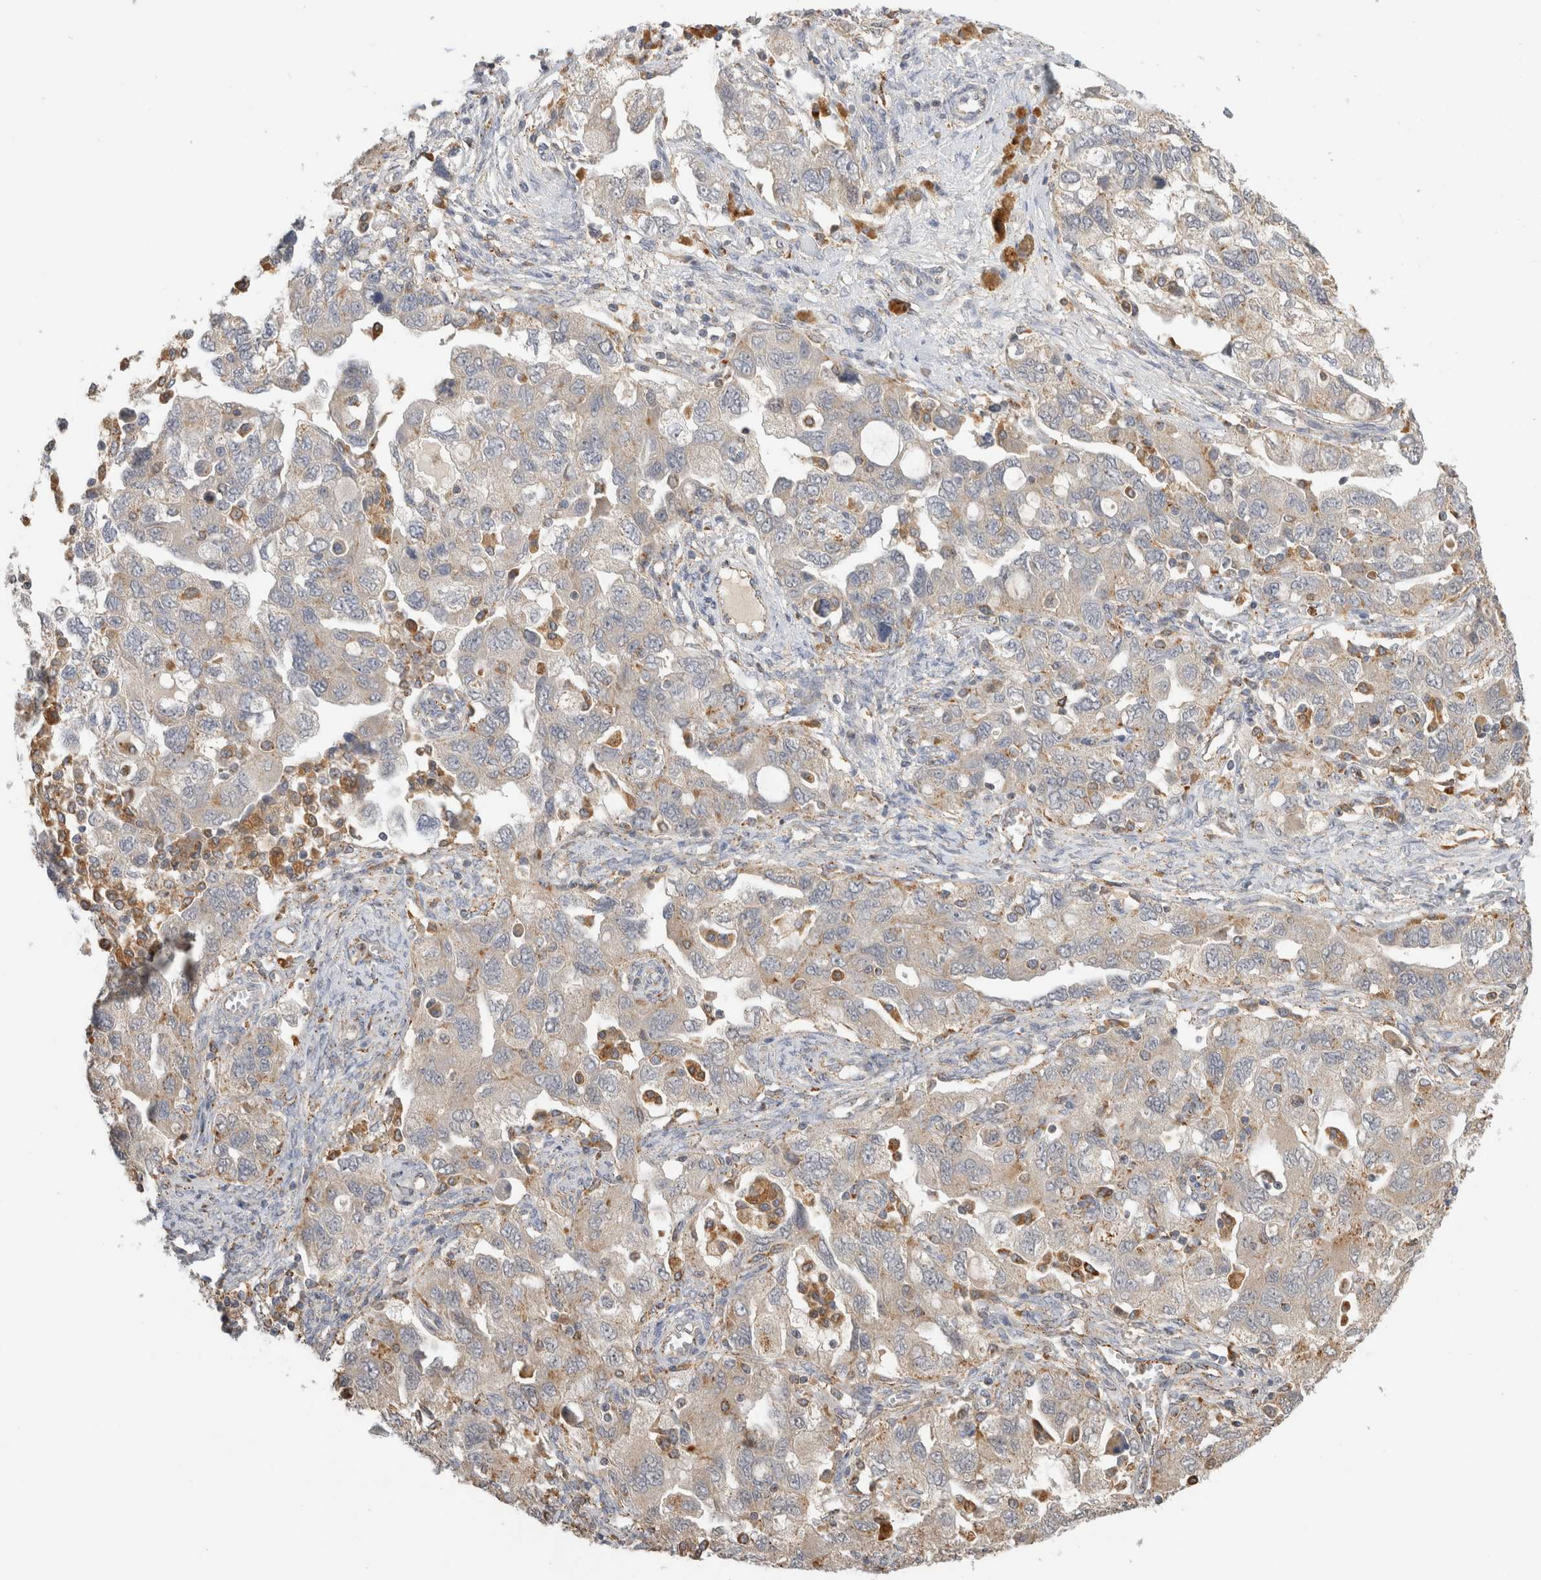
{"staining": {"intensity": "weak", "quantity": "<25%", "location": "cytoplasmic/membranous"}, "tissue": "ovarian cancer", "cell_type": "Tumor cells", "image_type": "cancer", "snomed": [{"axis": "morphology", "description": "Carcinoma, NOS"}, {"axis": "morphology", "description": "Cystadenocarcinoma, serous, NOS"}, {"axis": "topography", "description": "Ovary"}], "caption": "The micrograph shows no significant positivity in tumor cells of ovarian carcinoma. (Brightfield microscopy of DAB immunohistochemistry at high magnification).", "gene": "GNS", "patient": {"sex": "female", "age": 69}}